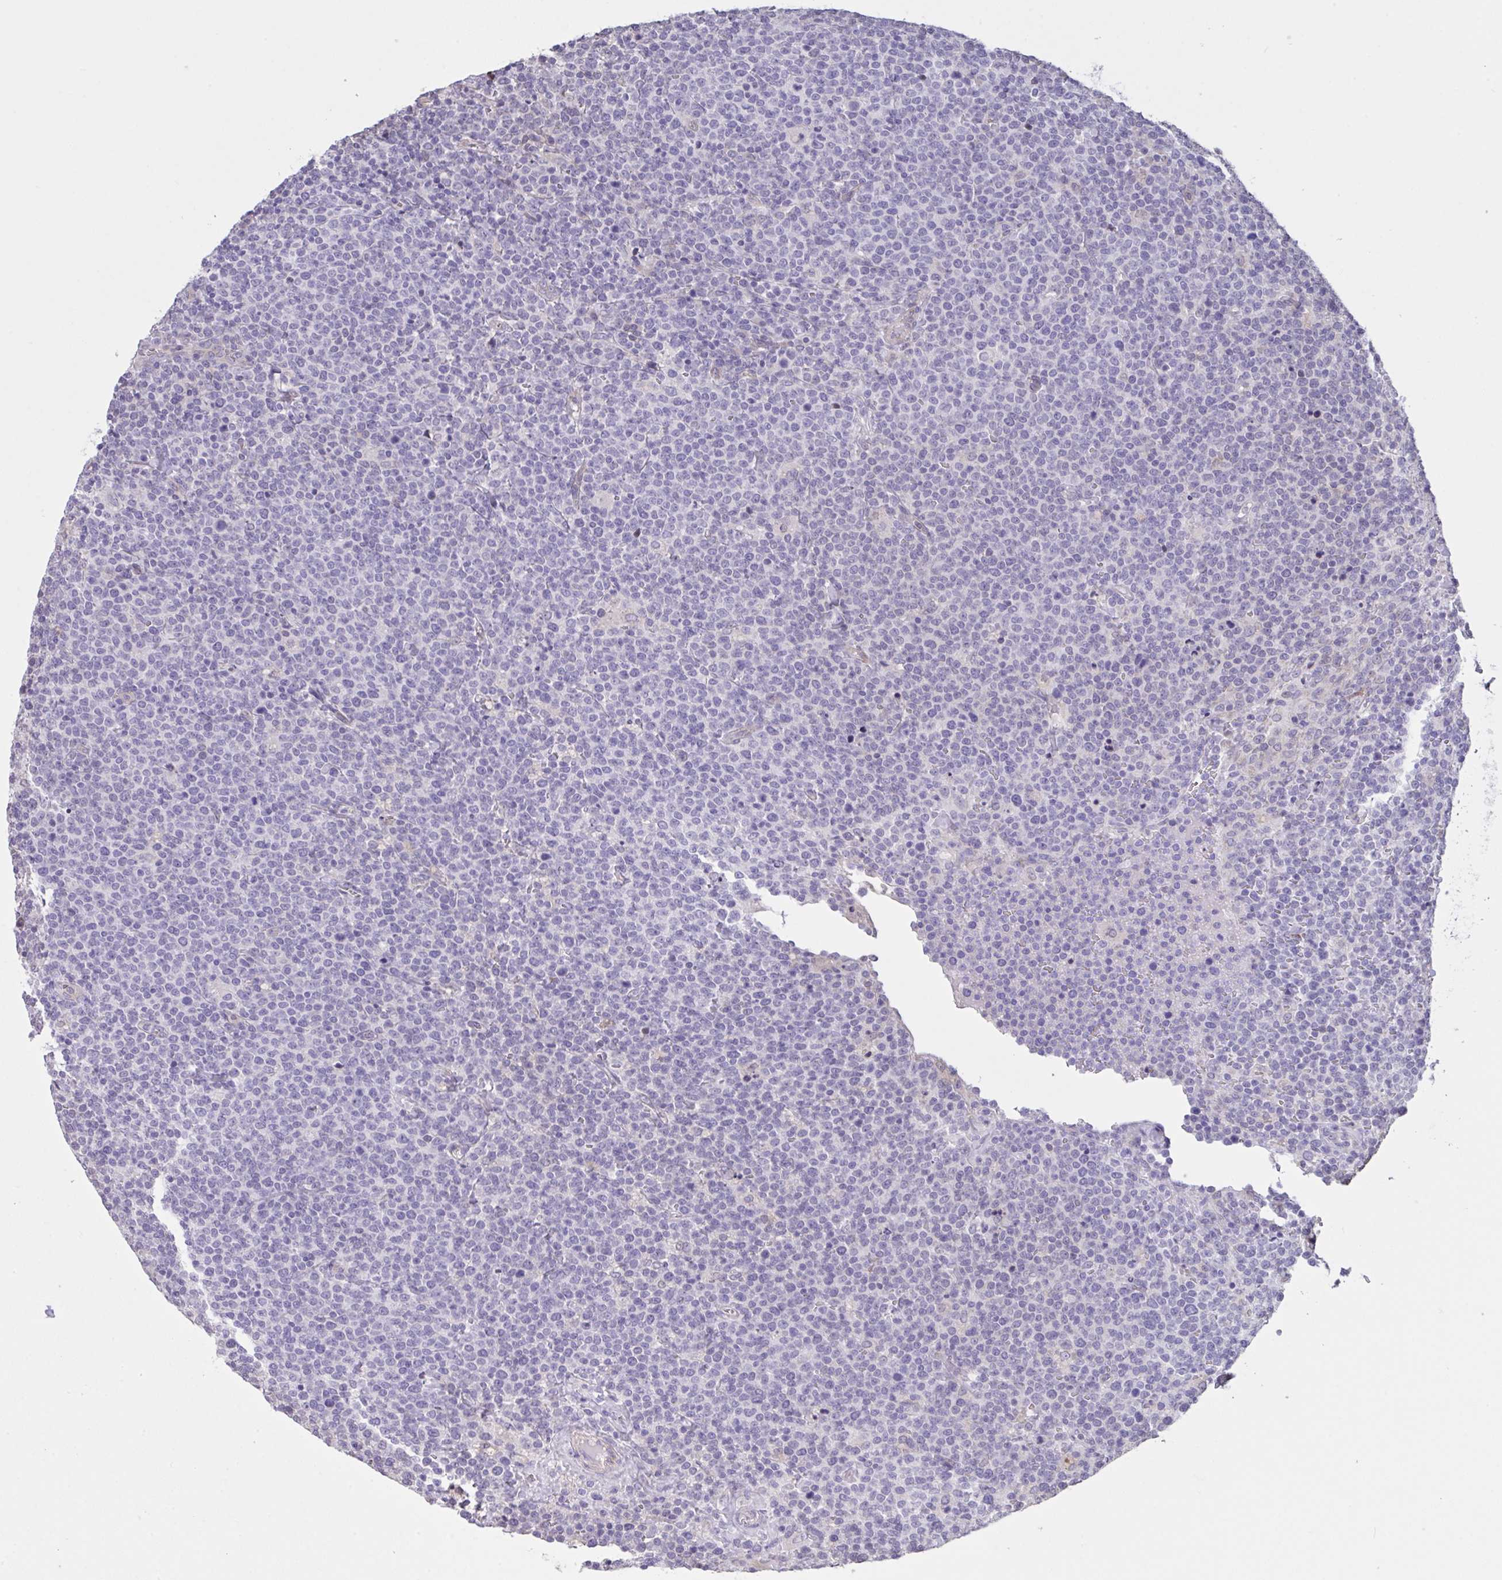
{"staining": {"intensity": "negative", "quantity": "none", "location": "none"}, "tissue": "lymphoma", "cell_type": "Tumor cells", "image_type": "cancer", "snomed": [{"axis": "morphology", "description": "Malignant lymphoma, non-Hodgkin's type, High grade"}, {"axis": "topography", "description": "Lymph node"}], "caption": "Human lymphoma stained for a protein using IHC exhibits no staining in tumor cells.", "gene": "MRGPRX2", "patient": {"sex": "male", "age": 61}}